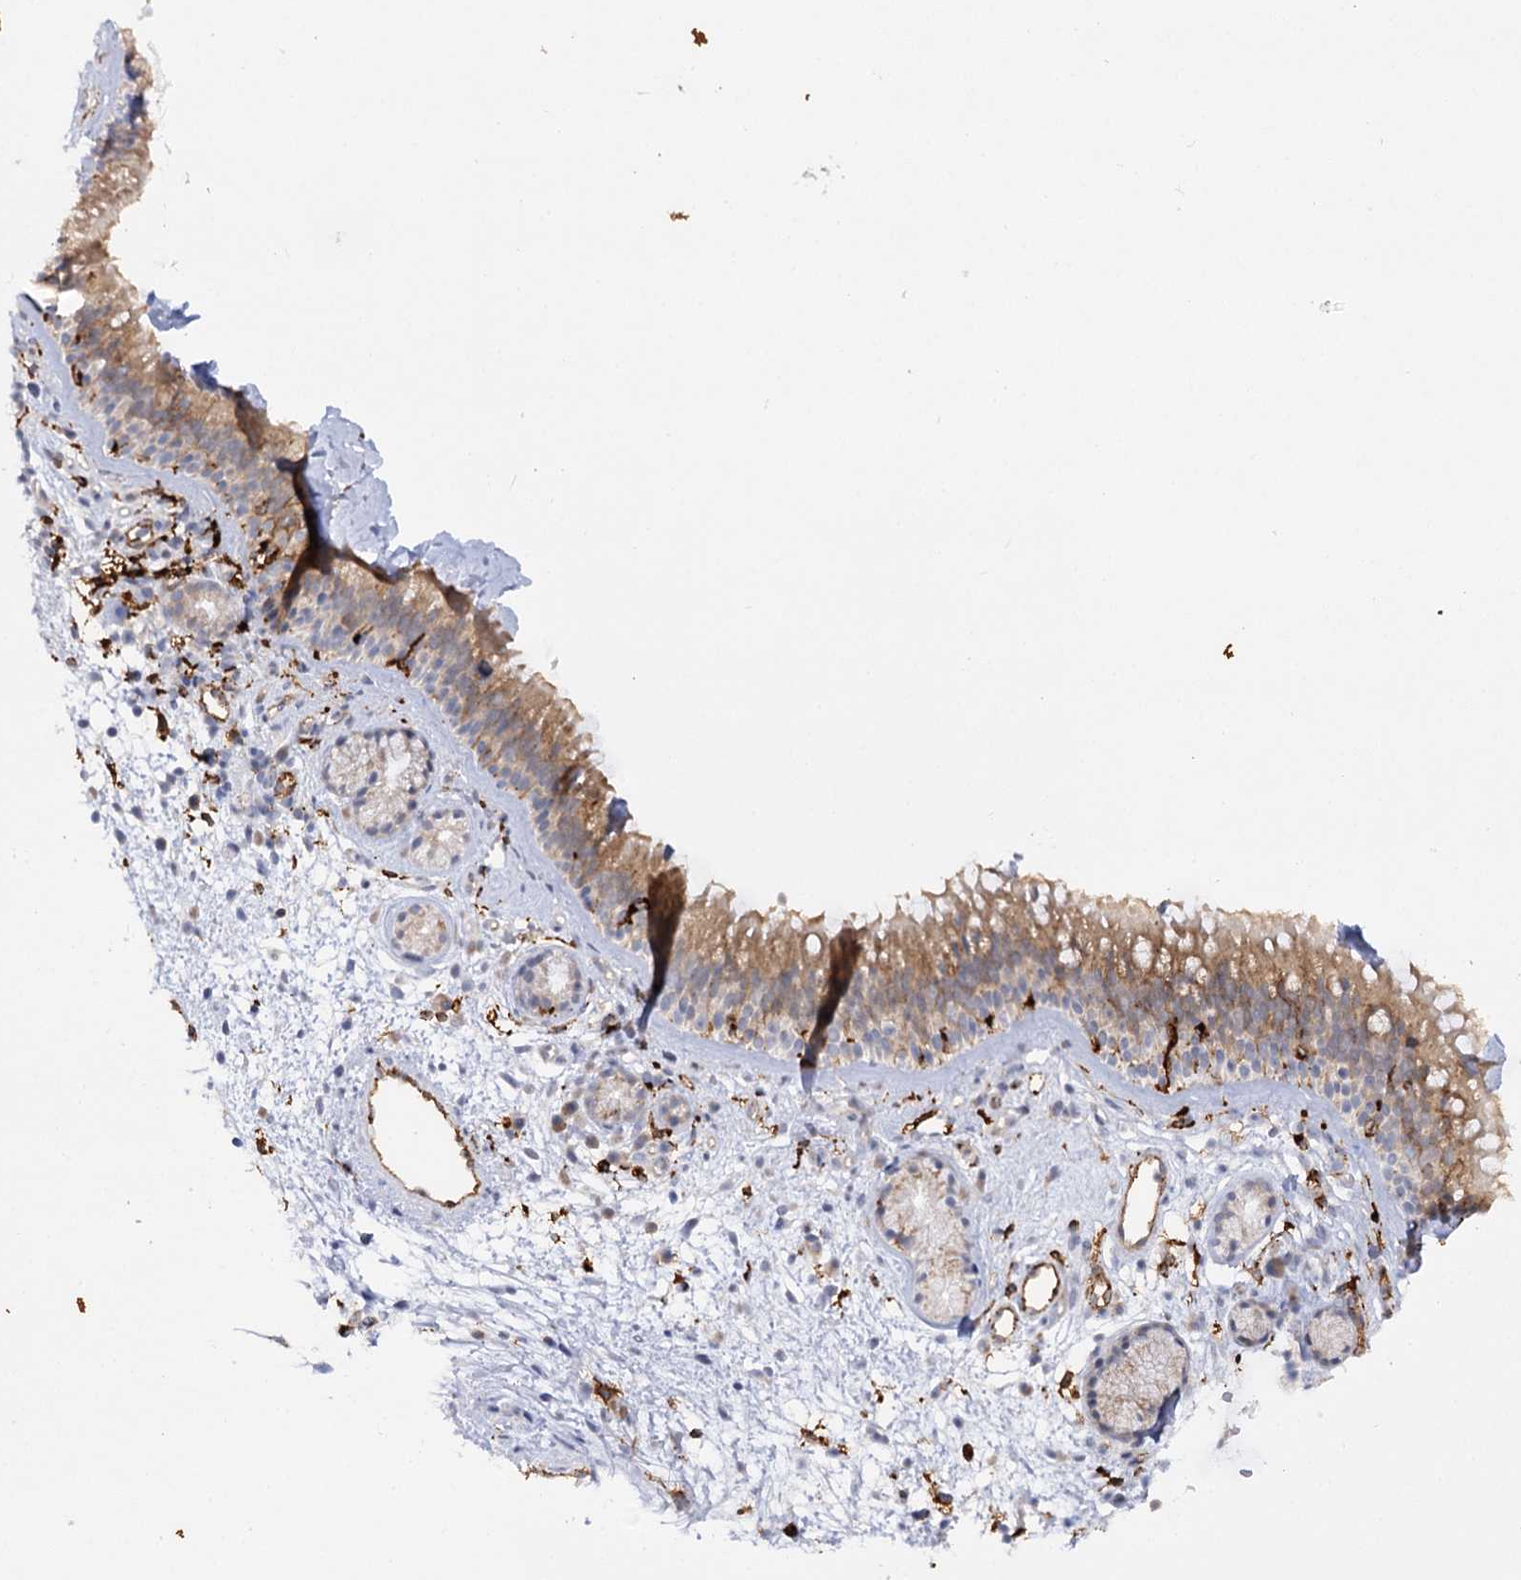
{"staining": {"intensity": "moderate", "quantity": ">75%", "location": "cytoplasmic/membranous"}, "tissue": "nasopharynx", "cell_type": "Respiratory epithelial cells", "image_type": "normal", "snomed": [{"axis": "morphology", "description": "Normal tissue, NOS"}, {"axis": "morphology", "description": "Inflammation, NOS"}, {"axis": "morphology", "description": "Malignant melanoma, Metastatic site"}, {"axis": "topography", "description": "Nasopharynx"}], "caption": "Moderate cytoplasmic/membranous protein positivity is present in approximately >75% of respiratory epithelial cells in nasopharynx. The staining was performed using DAB to visualize the protein expression in brown, while the nuclei were stained in blue with hematoxylin (Magnification: 20x).", "gene": "PIWIL4", "patient": {"sex": "male", "age": 70}}